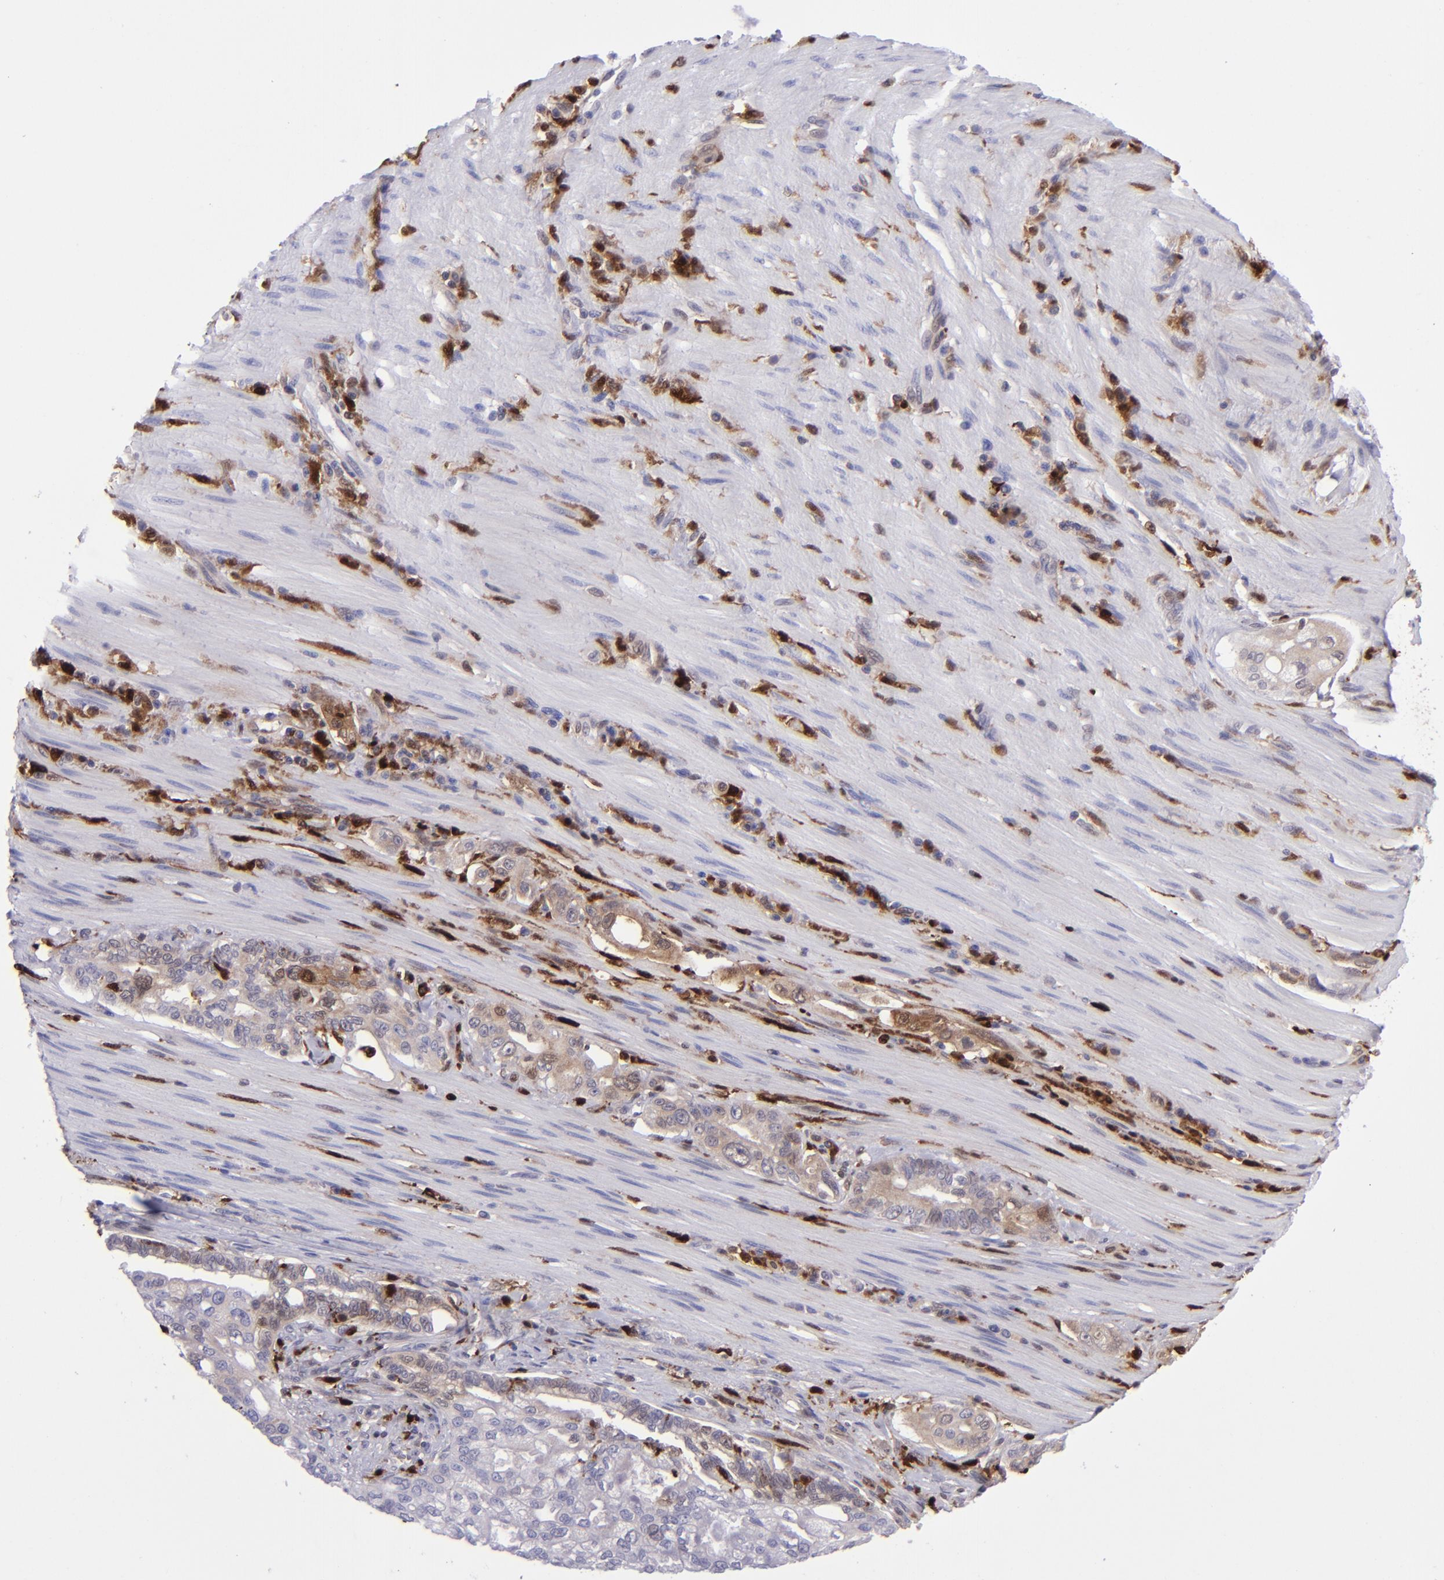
{"staining": {"intensity": "moderate", "quantity": "25%-75%", "location": "cytoplasmic/membranous"}, "tissue": "pancreatic cancer", "cell_type": "Tumor cells", "image_type": "cancer", "snomed": [{"axis": "morphology", "description": "Normal tissue, NOS"}, {"axis": "topography", "description": "Pancreas"}], "caption": "Pancreatic cancer tissue displays moderate cytoplasmic/membranous positivity in about 25%-75% of tumor cells Immunohistochemistry (ihc) stains the protein of interest in brown and the nuclei are stained blue.", "gene": "TYMP", "patient": {"sex": "male", "age": 42}}